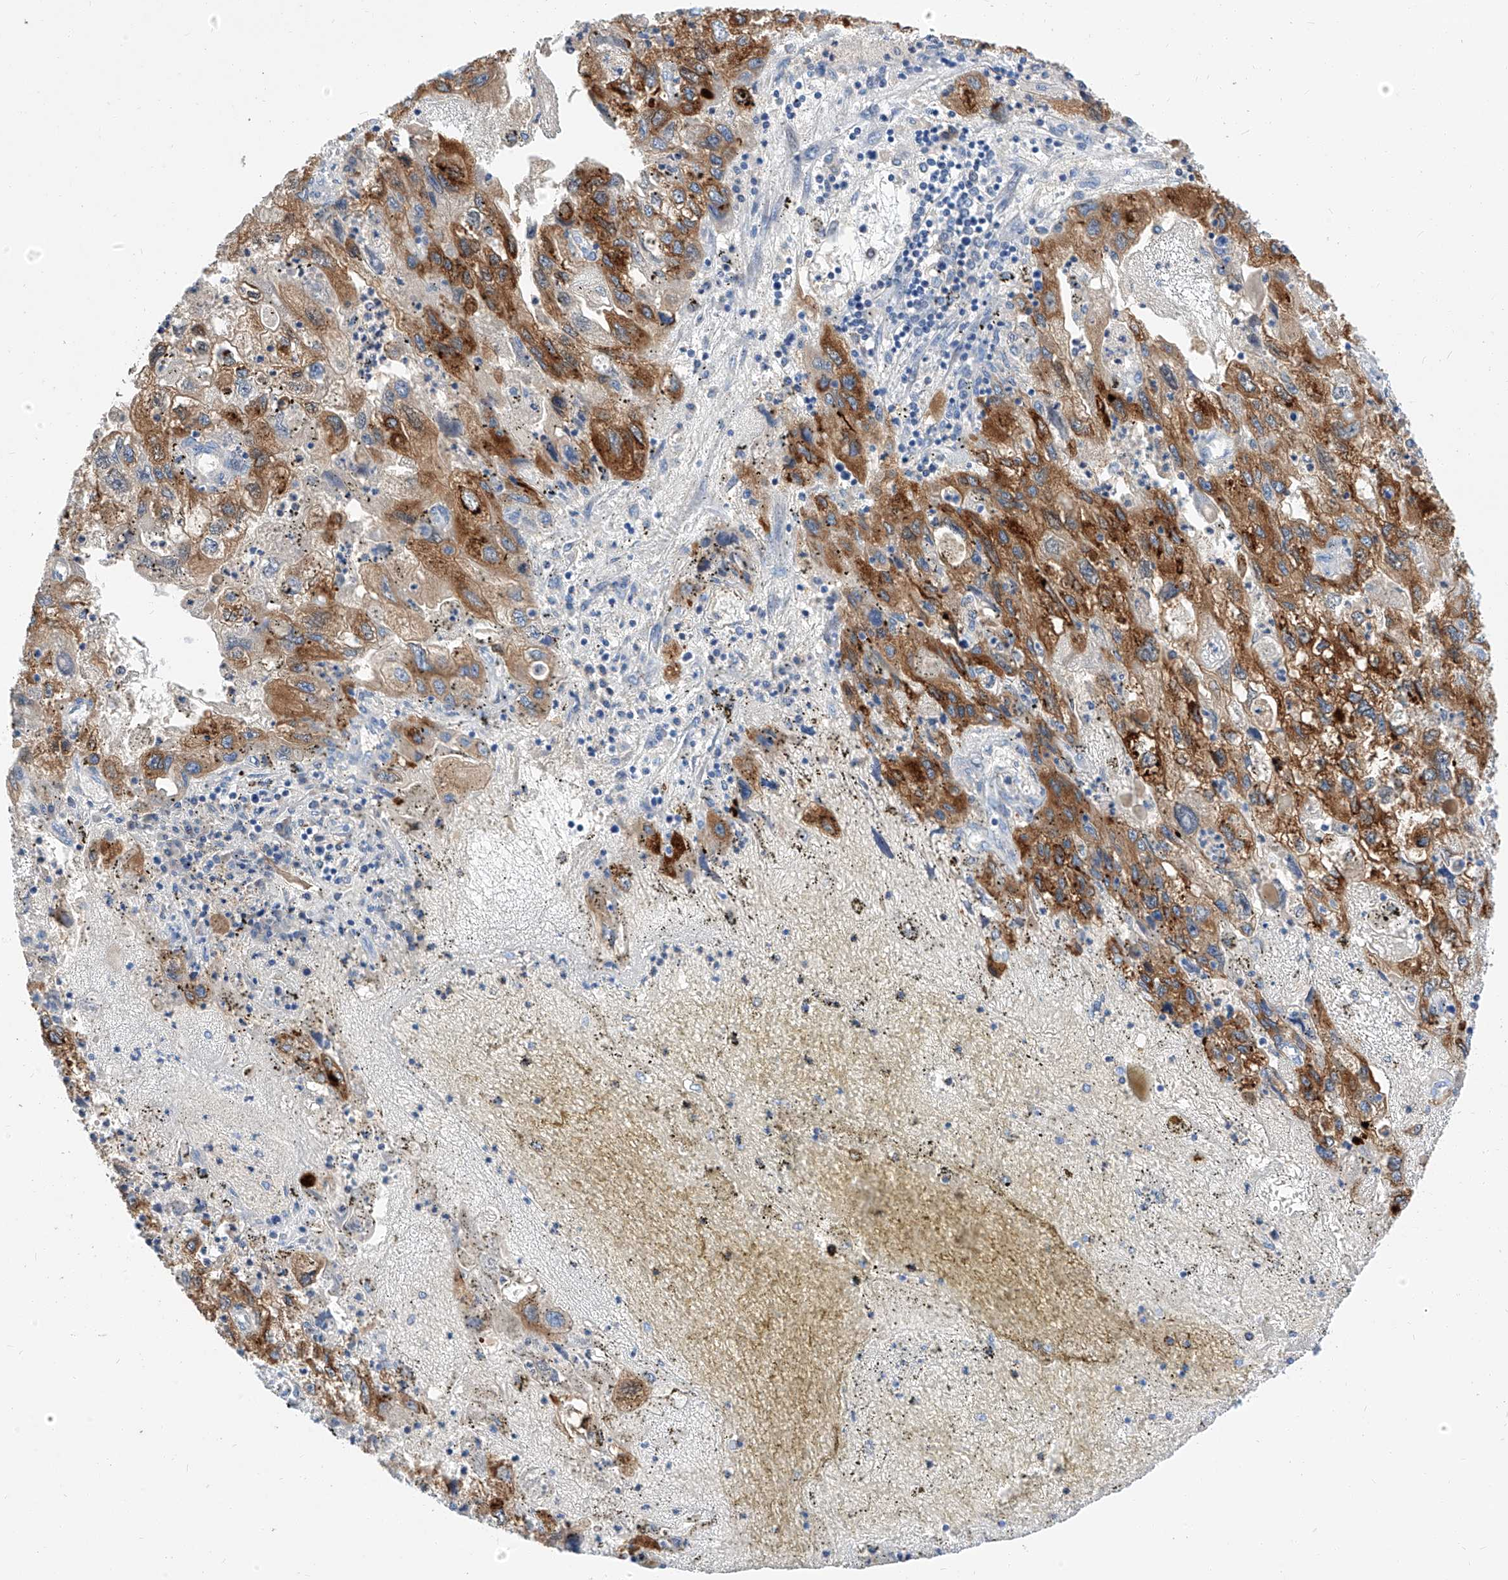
{"staining": {"intensity": "strong", "quantity": ">75%", "location": "cytoplasmic/membranous"}, "tissue": "endometrial cancer", "cell_type": "Tumor cells", "image_type": "cancer", "snomed": [{"axis": "morphology", "description": "Adenocarcinoma, NOS"}, {"axis": "topography", "description": "Endometrium"}], "caption": "Endometrial cancer (adenocarcinoma) stained for a protein (brown) reveals strong cytoplasmic/membranous positive staining in approximately >75% of tumor cells.", "gene": "MAP7", "patient": {"sex": "female", "age": 49}}